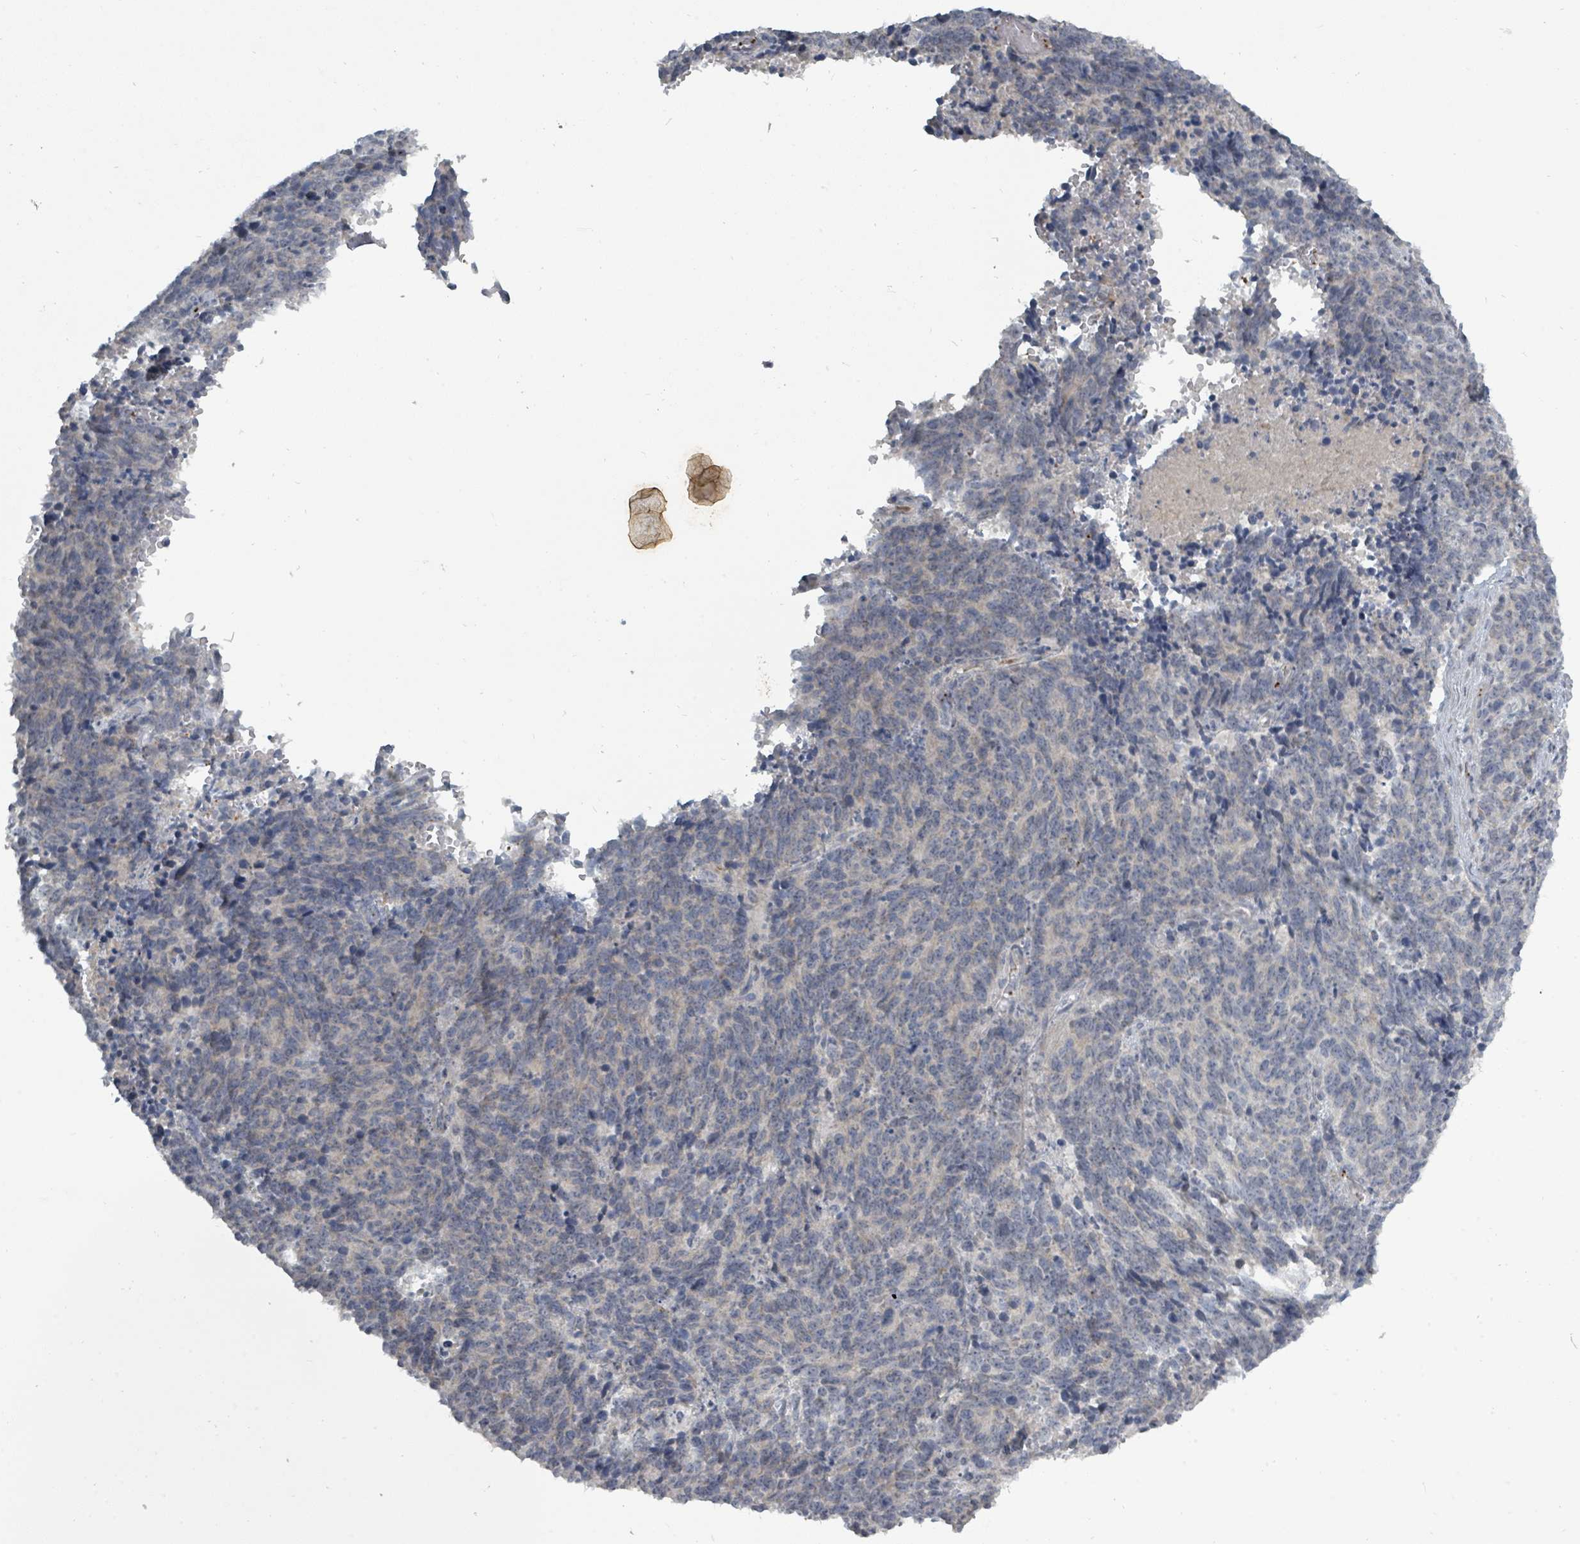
{"staining": {"intensity": "negative", "quantity": "none", "location": "none"}, "tissue": "cervical cancer", "cell_type": "Tumor cells", "image_type": "cancer", "snomed": [{"axis": "morphology", "description": "Squamous cell carcinoma, NOS"}, {"axis": "topography", "description": "Cervix"}], "caption": "Micrograph shows no protein staining in tumor cells of squamous cell carcinoma (cervical) tissue.", "gene": "LEFTY2", "patient": {"sex": "female", "age": 29}}